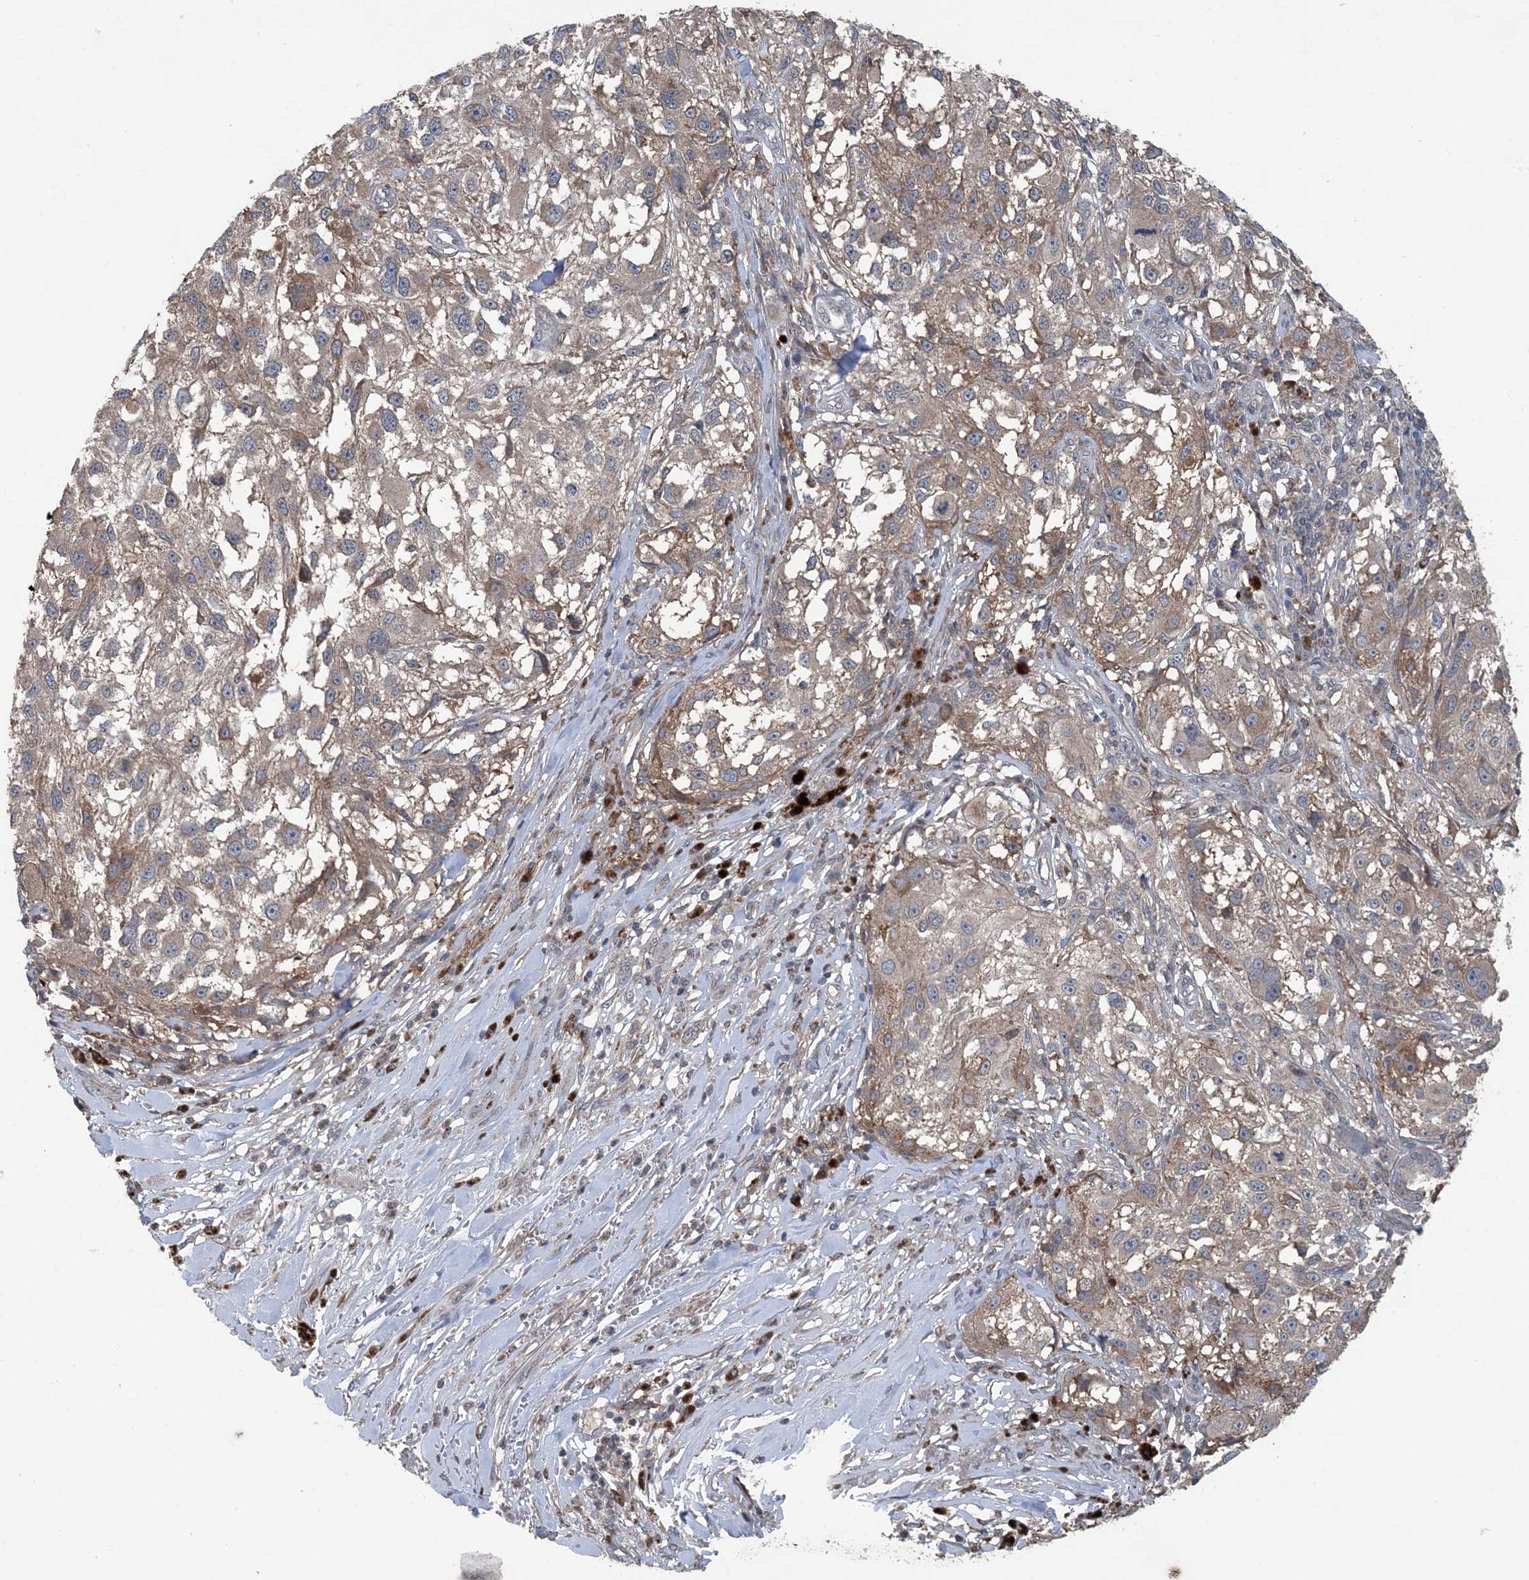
{"staining": {"intensity": "weak", "quantity": "<25%", "location": "cytoplasmic/membranous"}, "tissue": "melanoma", "cell_type": "Tumor cells", "image_type": "cancer", "snomed": [{"axis": "morphology", "description": "Necrosis, NOS"}, {"axis": "morphology", "description": "Malignant melanoma, NOS"}, {"axis": "topography", "description": "Skin"}], "caption": "Tumor cells are negative for protein expression in human malignant melanoma.", "gene": "MYO9B", "patient": {"sex": "female", "age": 87}}